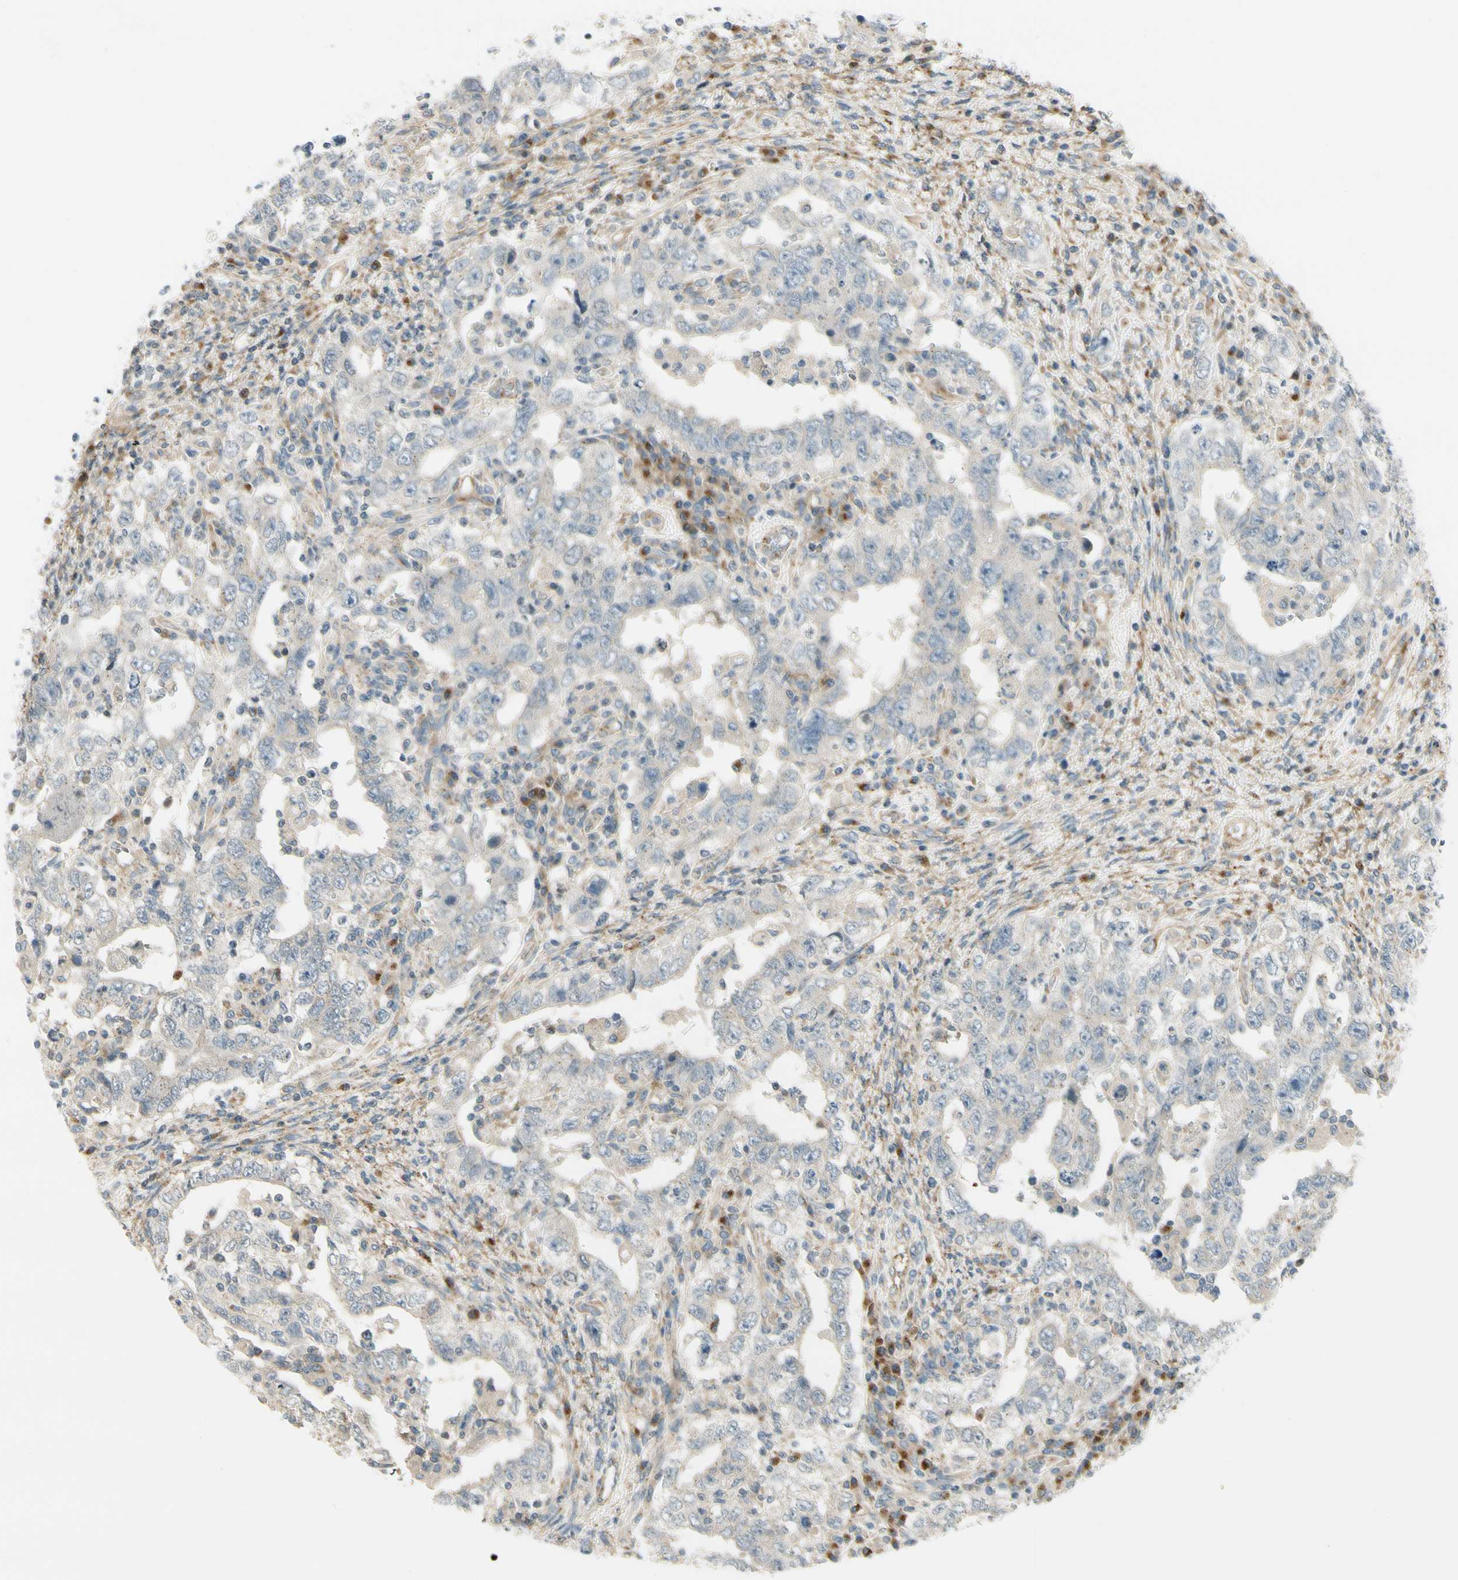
{"staining": {"intensity": "weak", "quantity": ">75%", "location": "cytoplasmic/membranous"}, "tissue": "testis cancer", "cell_type": "Tumor cells", "image_type": "cancer", "snomed": [{"axis": "morphology", "description": "Carcinoma, Embryonal, NOS"}, {"axis": "topography", "description": "Testis"}], "caption": "Testis cancer (embryonal carcinoma) was stained to show a protein in brown. There is low levels of weak cytoplasmic/membranous staining in approximately >75% of tumor cells.", "gene": "MANSC1", "patient": {"sex": "male", "age": 26}}